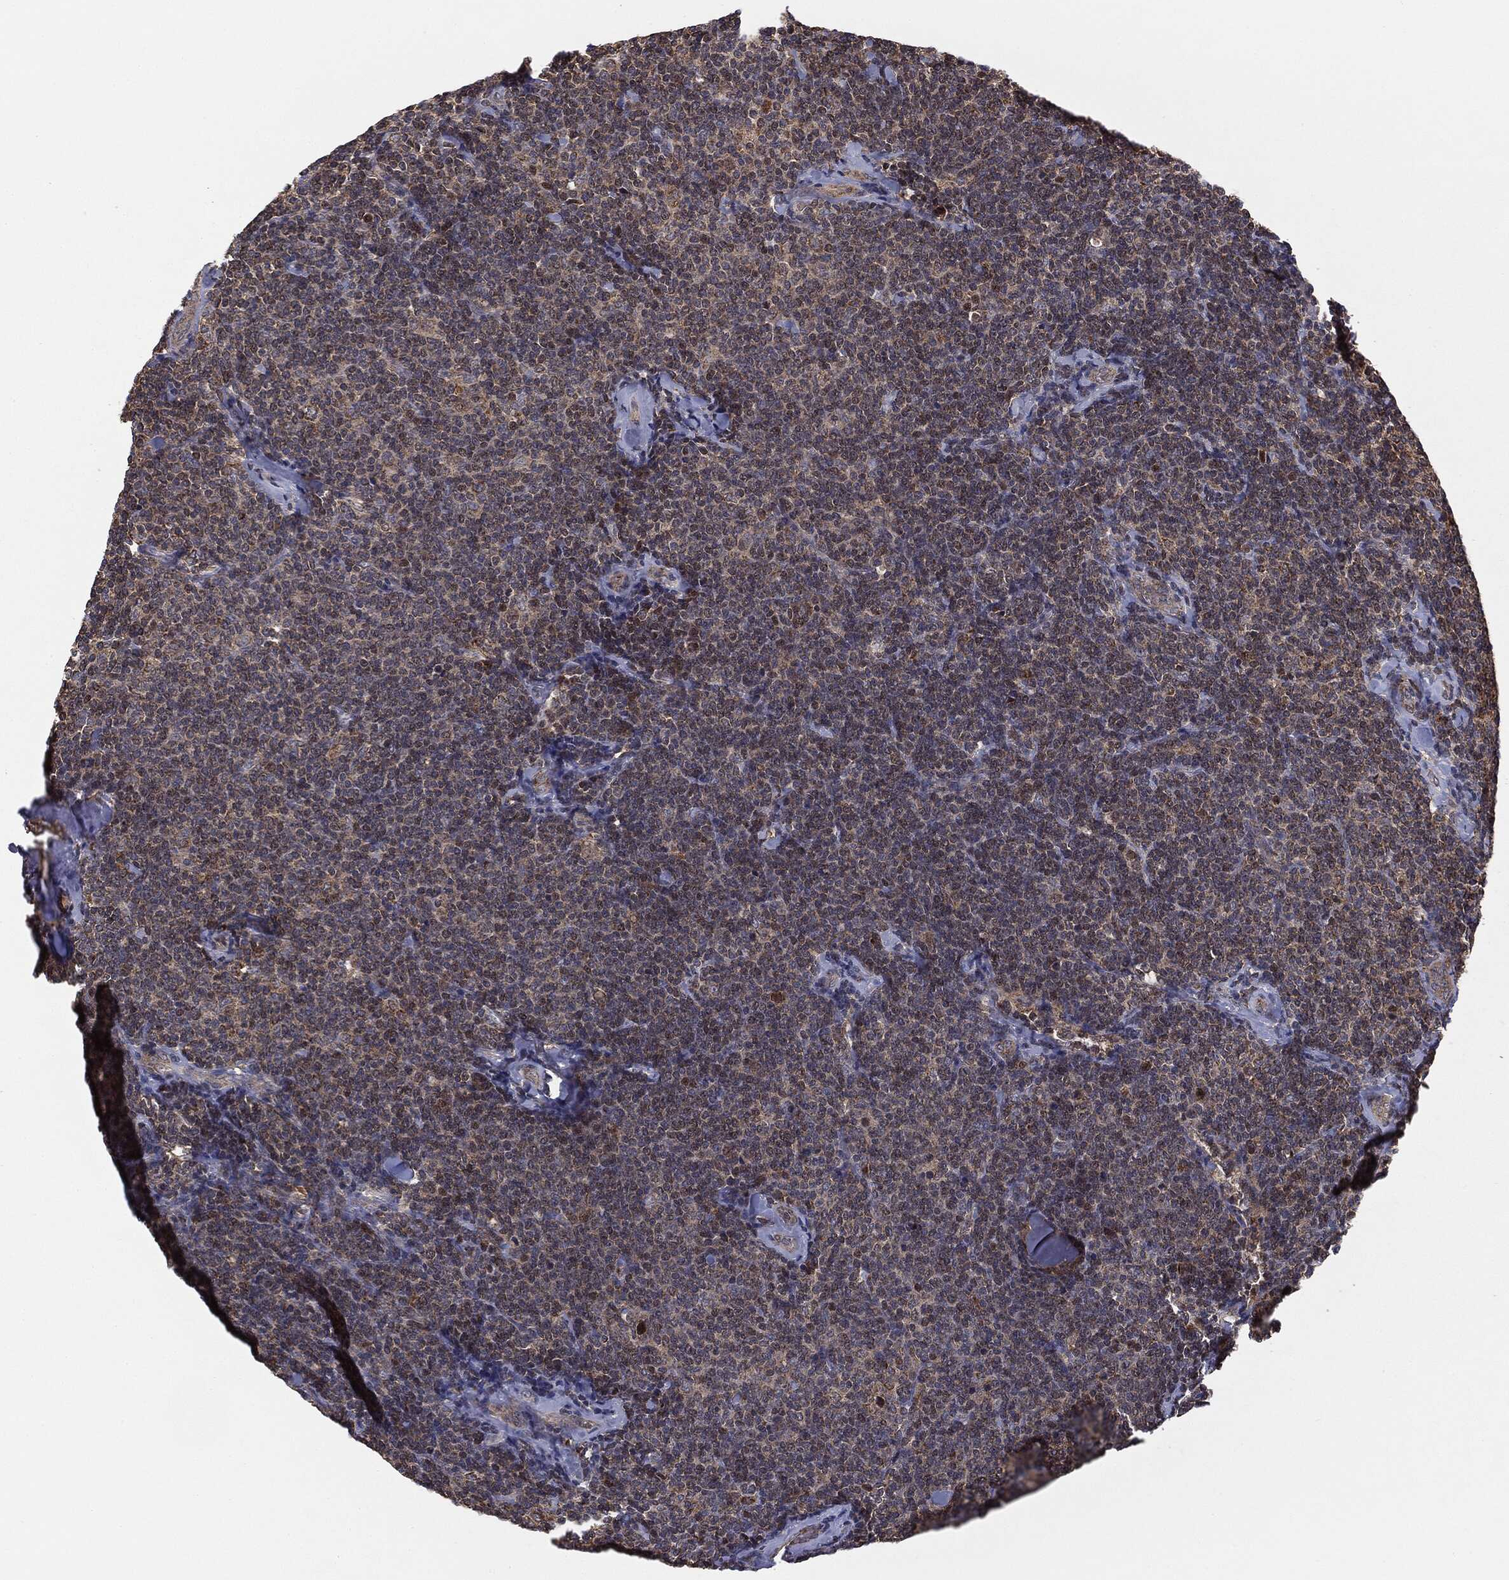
{"staining": {"intensity": "moderate", "quantity": "25%-75%", "location": "cytoplasmic/membranous"}, "tissue": "lymphoma", "cell_type": "Tumor cells", "image_type": "cancer", "snomed": [{"axis": "morphology", "description": "Malignant lymphoma, non-Hodgkin's type, Low grade"}, {"axis": "topography", "description": "Lymph node"}], "caption": "About 25%-75% of tumor cells in lymphoma exhibit moderate cytoplasmic/membranous protein expression as visualized by brown immunohistochemical staining.", "gene": "MTOR", "patient": {"sex": "female", "age": 56}}